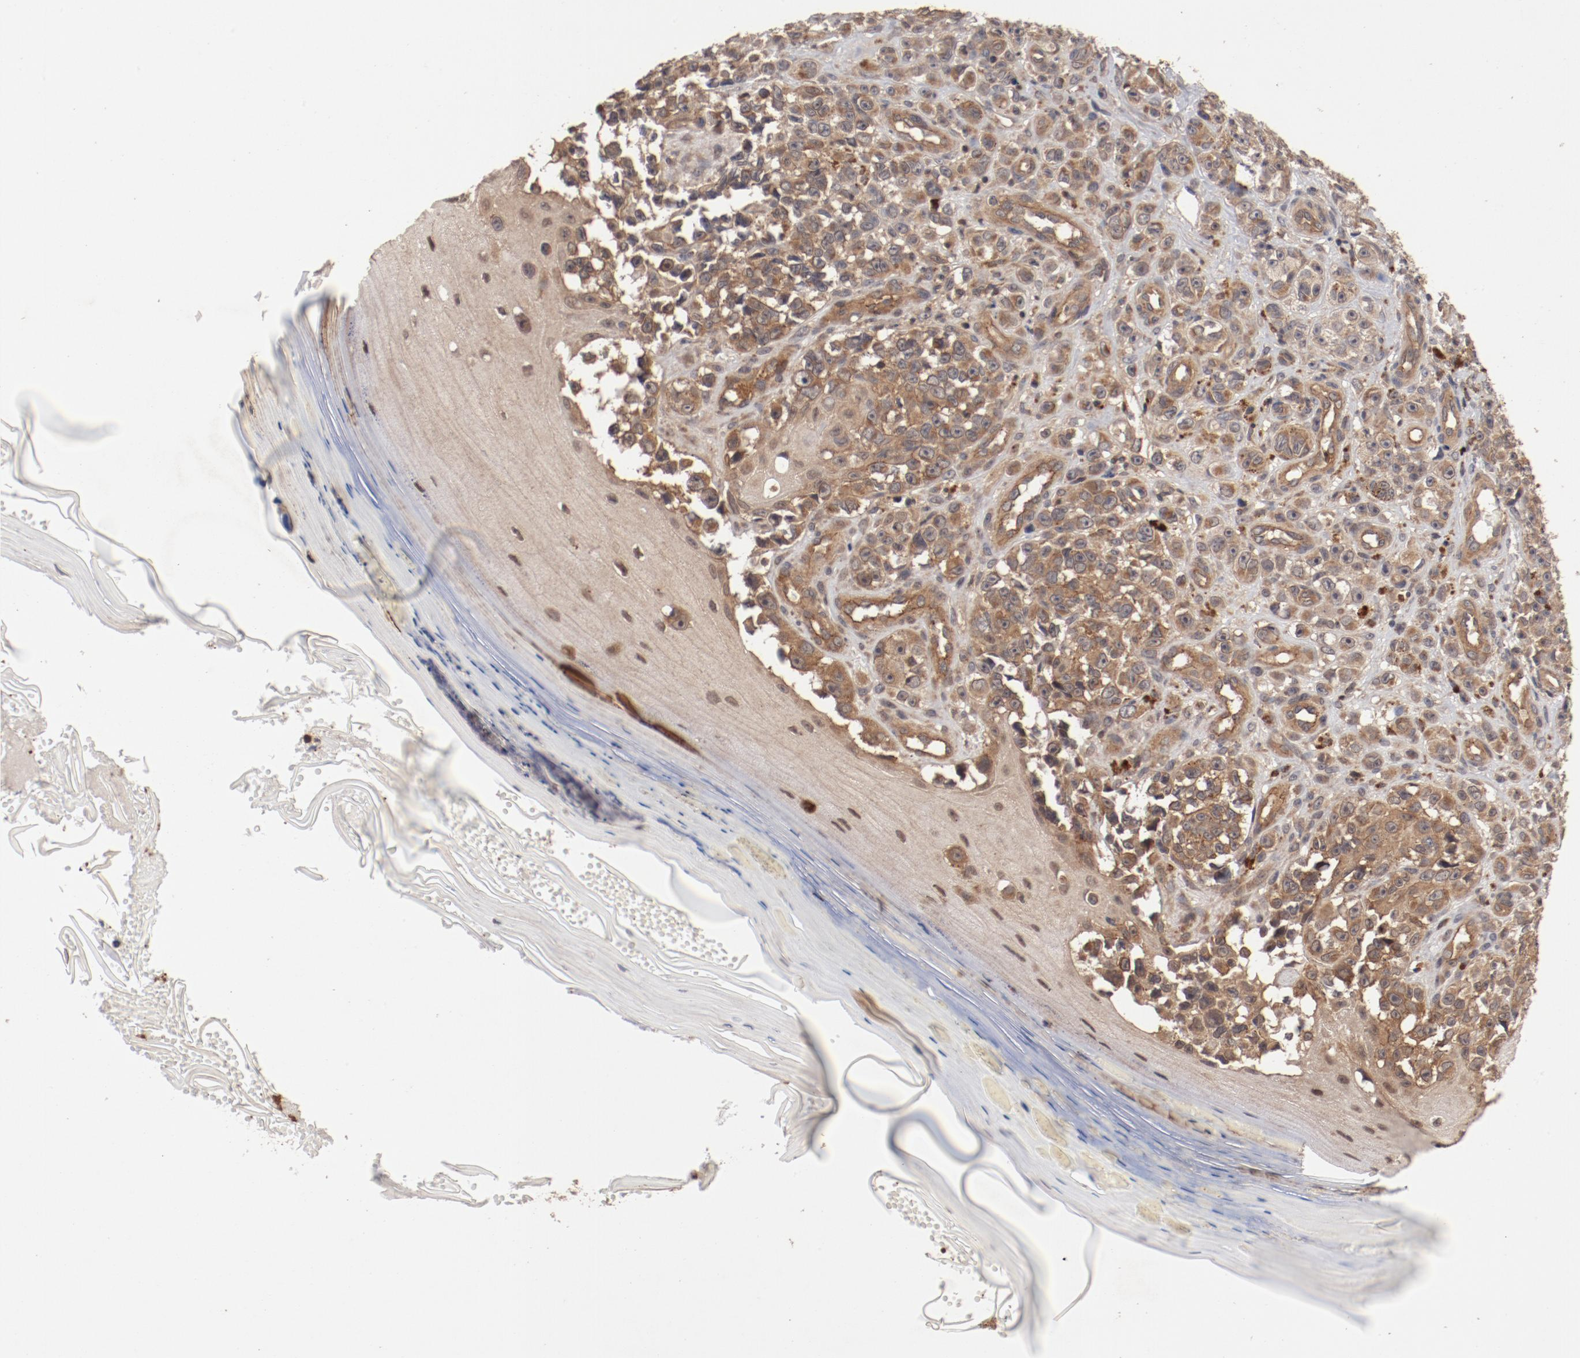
{"staining": {"intensity": "moderate", "quantity": ">75%", "location": "cytoplasmic/membranous"}, "tissue": "melanoma", "cell_type": "Tumor cells", "image_type": "cancer", "snomed": [{"axis": "morphology", "description": "Malignant melanoma, NOS"}, {"axis": "topography", "description": "Skin"}], "caption": "This image demonstrates immunohistochemistry staining of human melanoma, with medium moderate cytoplasmic/membranous positivity in about >75% of tumor cells.", "gene": "GUF1", "patient": {"sex": "female", "age": 82}}